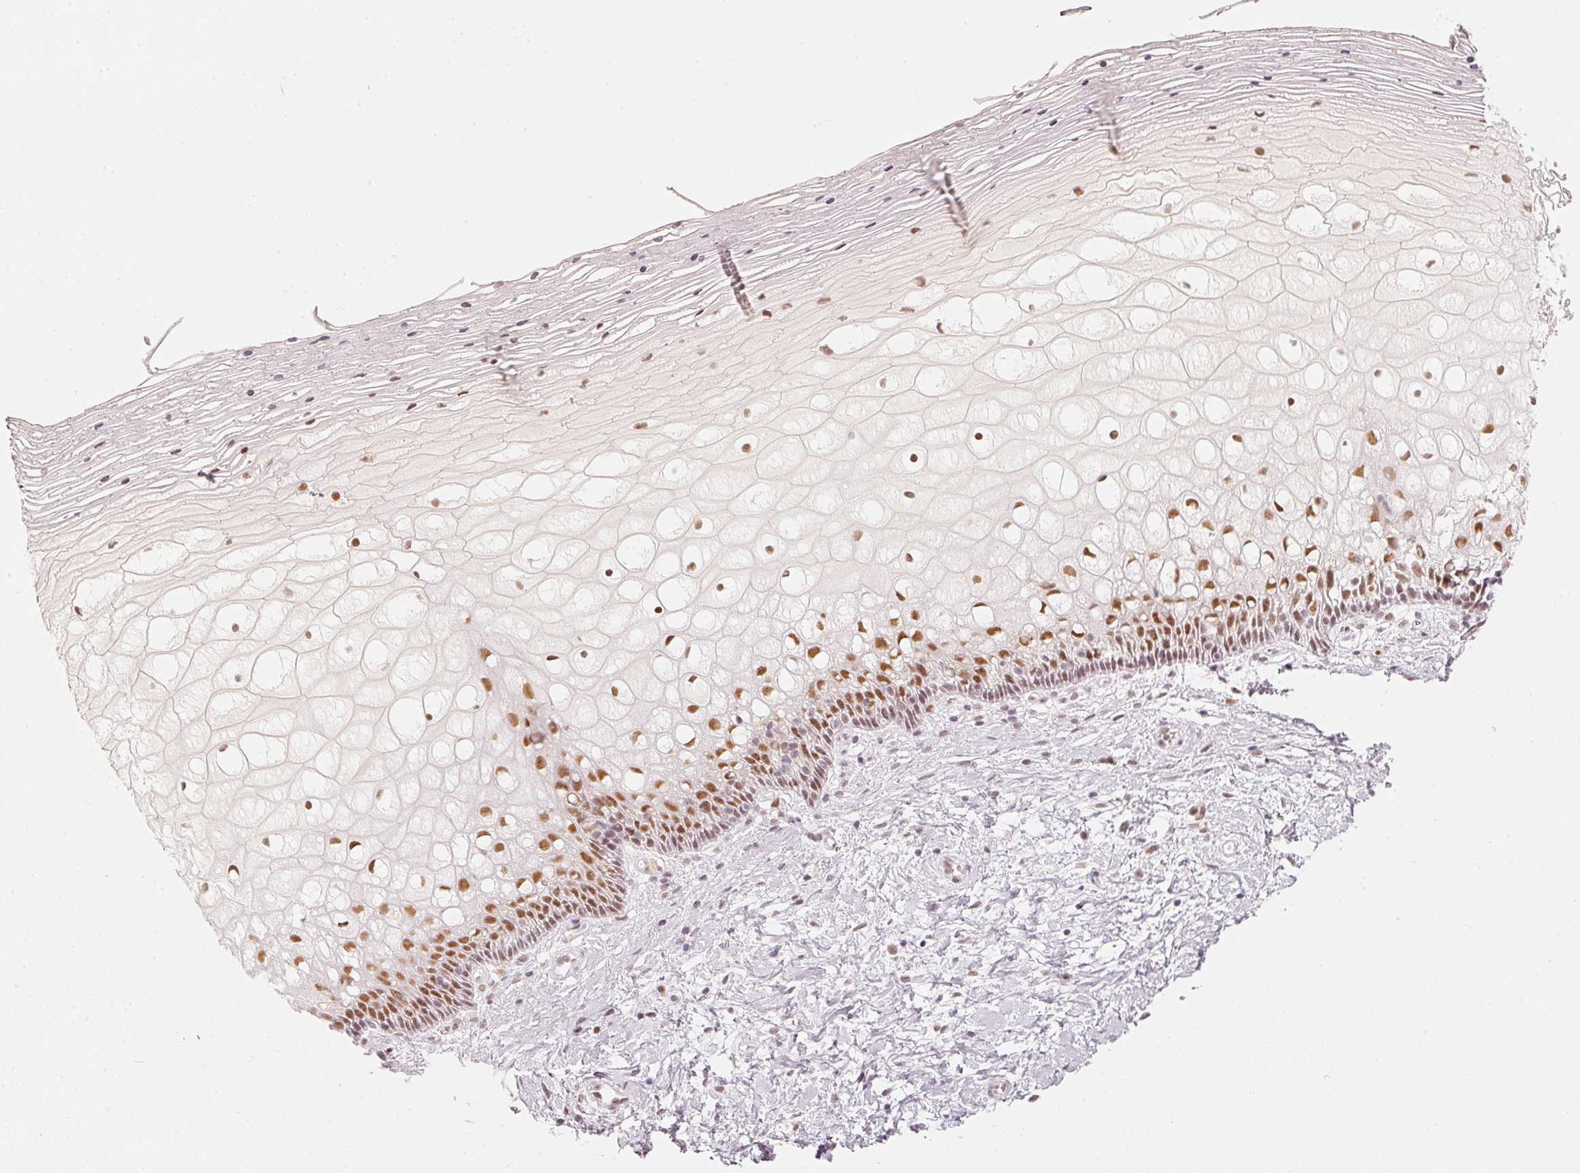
{"staining": {"intensity": "moderate", "quantity": ">75%", "location": "nuclear"}, "tissue": "cervix", "cell_type": "Glandular cells", "image_type": "normal", "snomed": [{"axis": "morphology", "description": "Normal tissue, NOS"}, {"axis": "topography", "description": "Cervix"}], "caption": "Protein expression analysis of benign cervix displays moderate nuclear staining in approximately >75% of glandular cells.", "gene": "PPP1R10", "patient": {"sex": "female", "age": 36}}